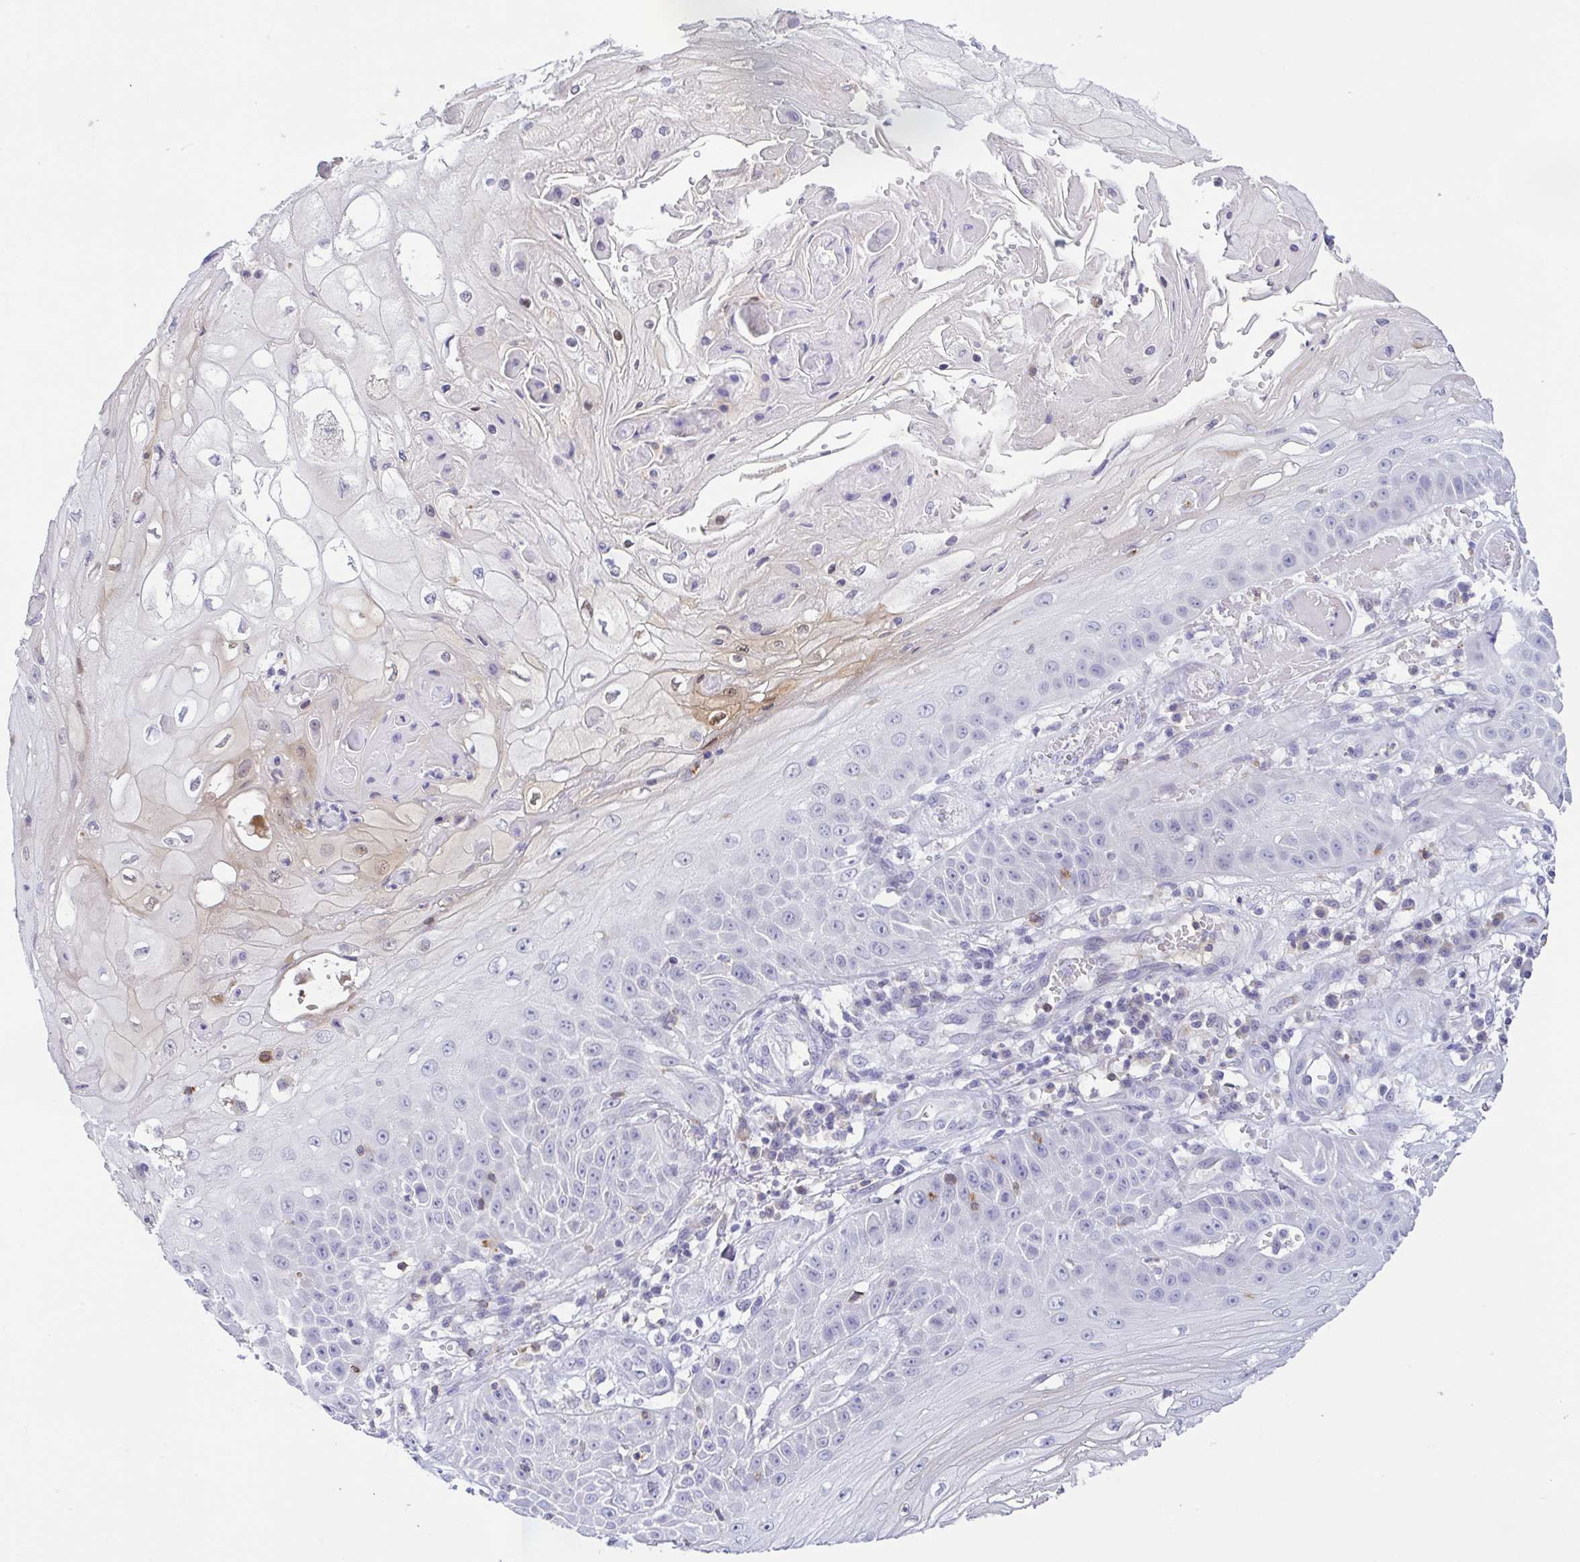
{"staining": {"intensity": "negative", "quantity": "none", "location": "none"}, "tissue": "skin cancer", "cell_type": "Tumor cells", "image_type": "cancer", "snomed": [{"axis": "morphology", "description": "Squamous cell carcinoma, NOS"}, {"axis": "topography", "description": "Skin"}], "caption": "Tumor cells are negative for brown protein staining in skin squamous cell carcinoma.", "gene": "PGLYRP1", "patient": {"sex": "male", "age": 70}}